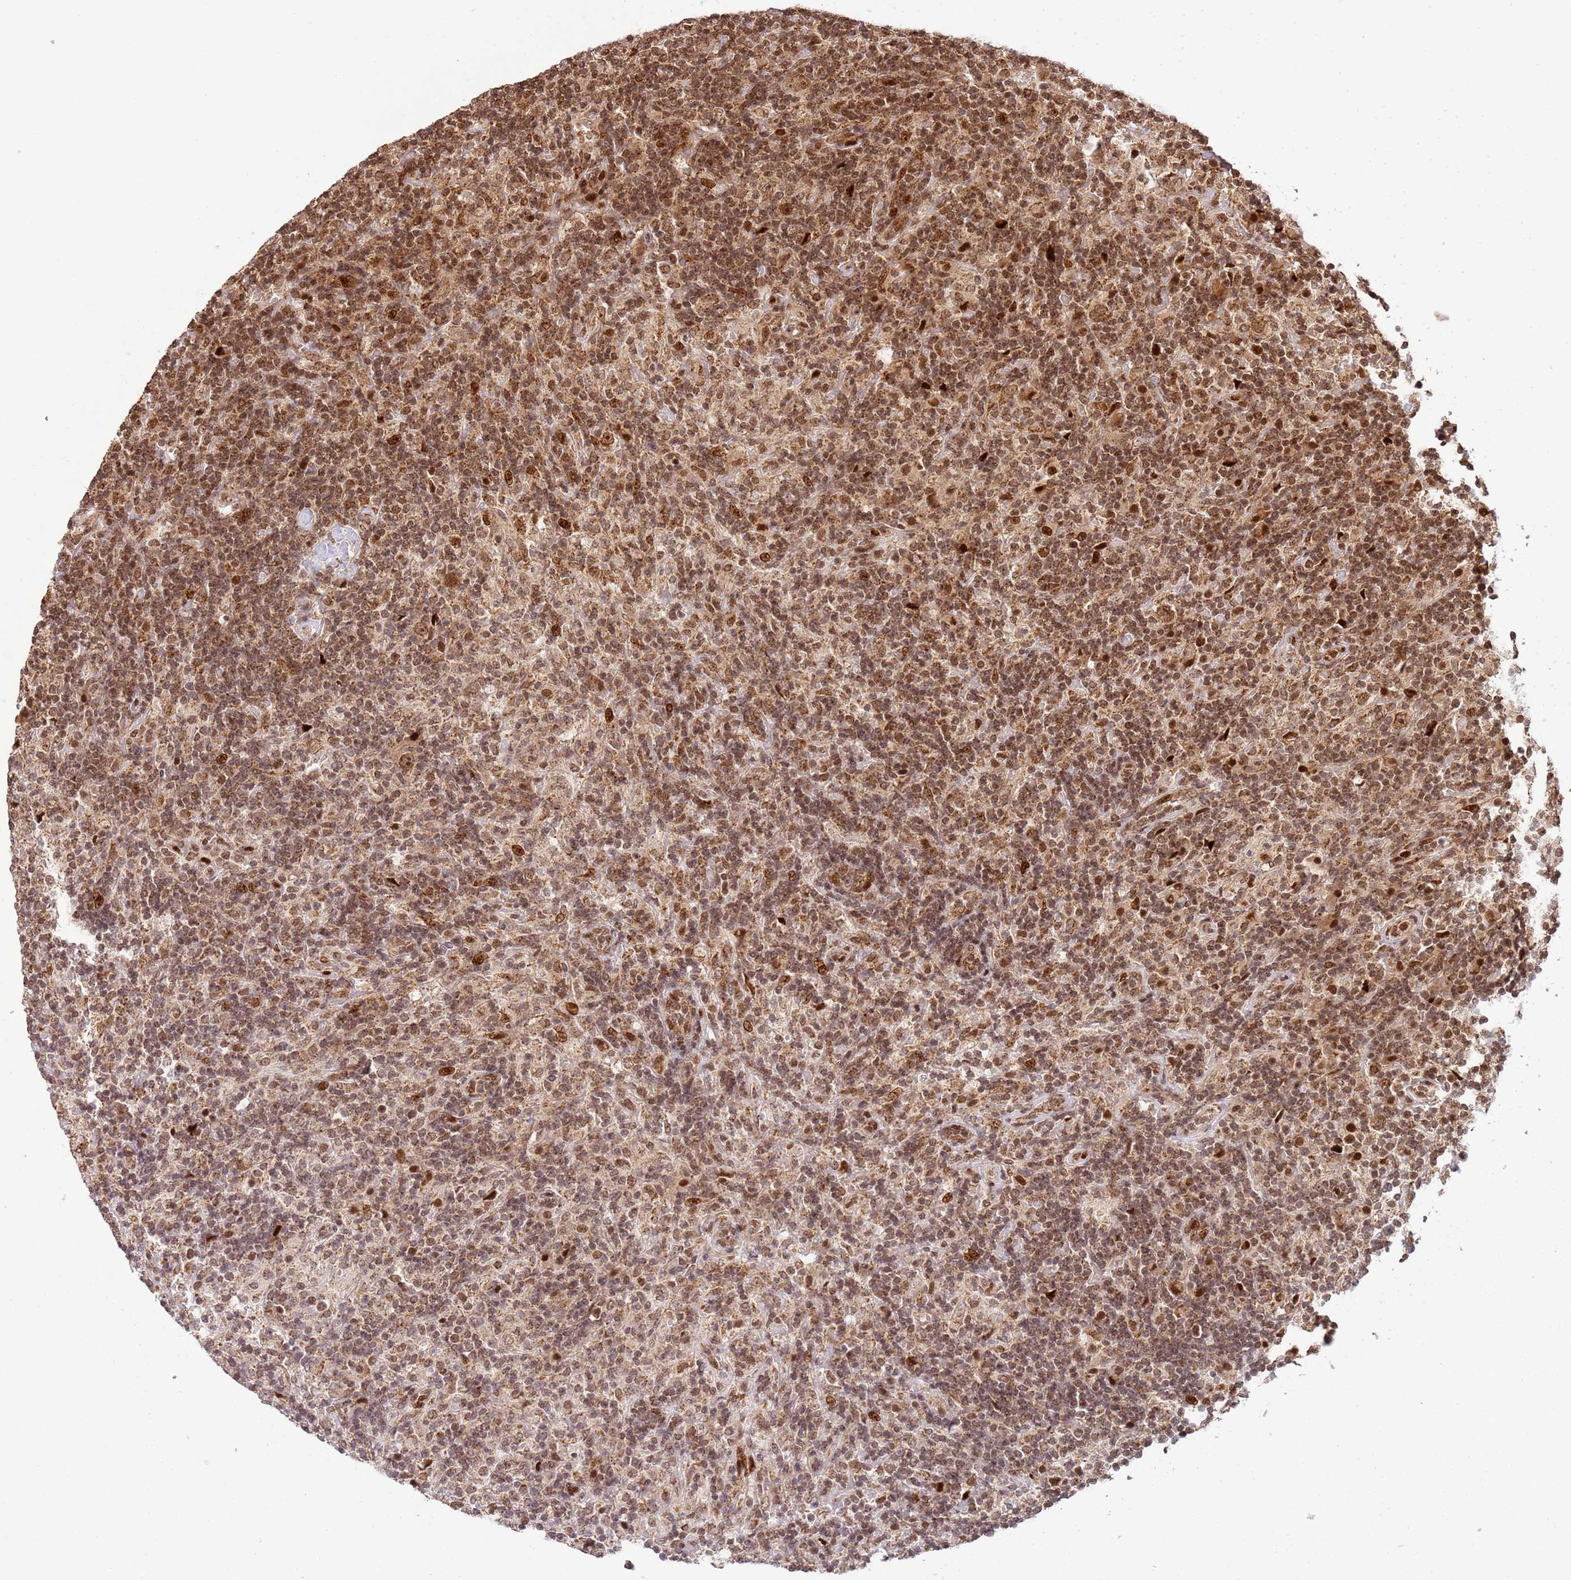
{"staining": {"intensity": "moderate", "quantity": ">75%", "location": "cytoplasmic/membranous,nuclear"}, "tissue": "lymphoma", "cell_type": "Tumor cells", "image_type": "cancer", "snomed": [{"axis": "morphology", "description": "Hodgkin's disease, NOS"}, {"axis": "topography", "description": "Lymph node"}], "caption": "Protein analysis of Hodgkin's disease tissue demonstrates moderate cytoplasmic/membranous and nuclear positivity in about >75% of tumor cells.", "gene": "PEX14", "patient": {"sex": "male", "age": 70}}